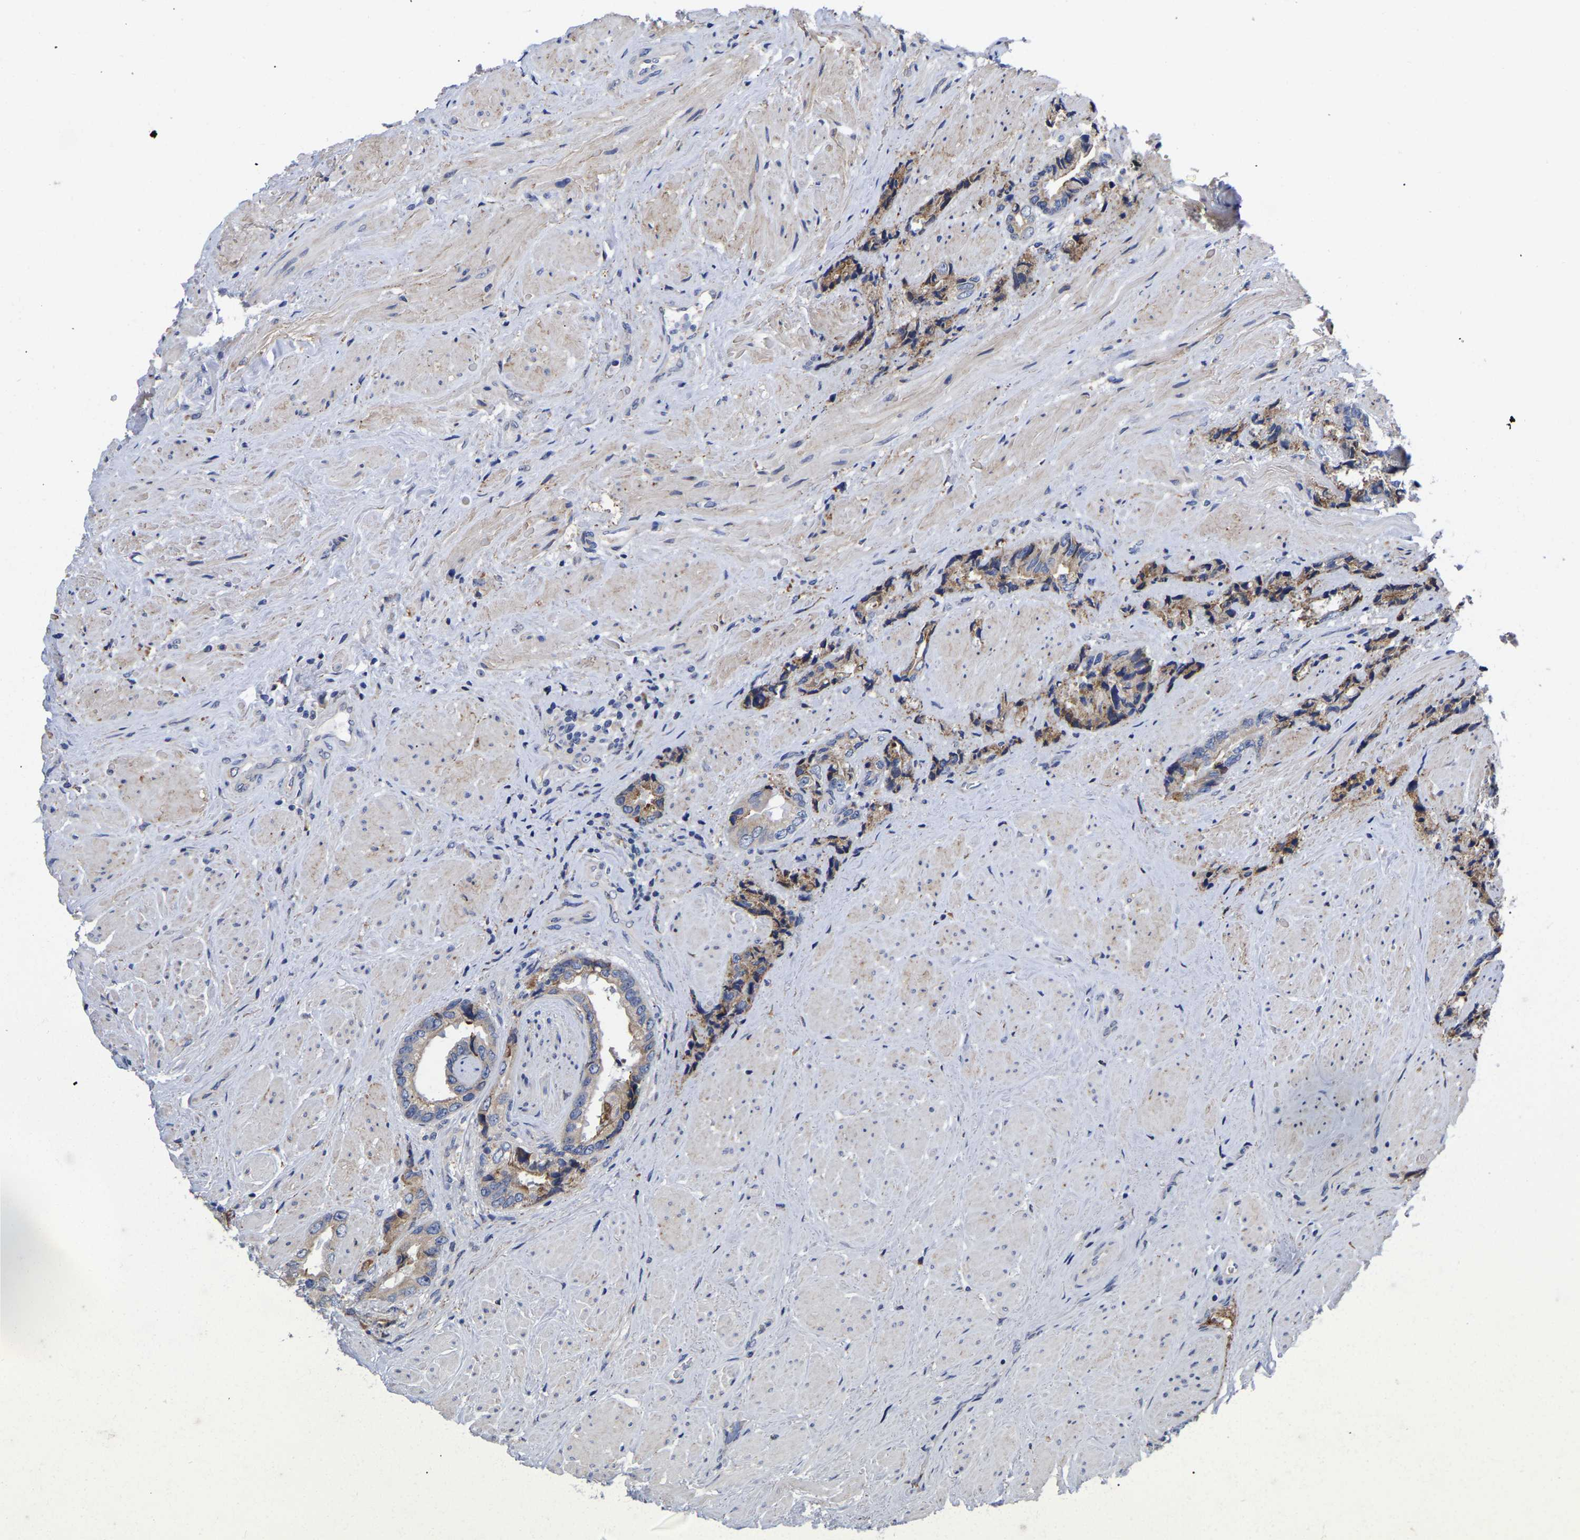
{"staining": {"intensity": "weak", "quantity": "25%-75%", "location": "cytoplasmic/membranous"}, "tissue": "prostate cancer", "cell_type": "Tumor cells", "image_type": "cancer", "snomed": [{"axis": "morphology", "description": "Adenocarcinoma, High grade"}, {"axis": "topography", "description": "Prostate"}], "caption": "Immunohistochemistry of prostate high-grade adenocarcinoma shows low levels of weak cytoplasmic/membranous staining in about 25%-75% of tumor cells.", "gene": "CFAP298", "patient": {"sex": "male", "age": 61}}